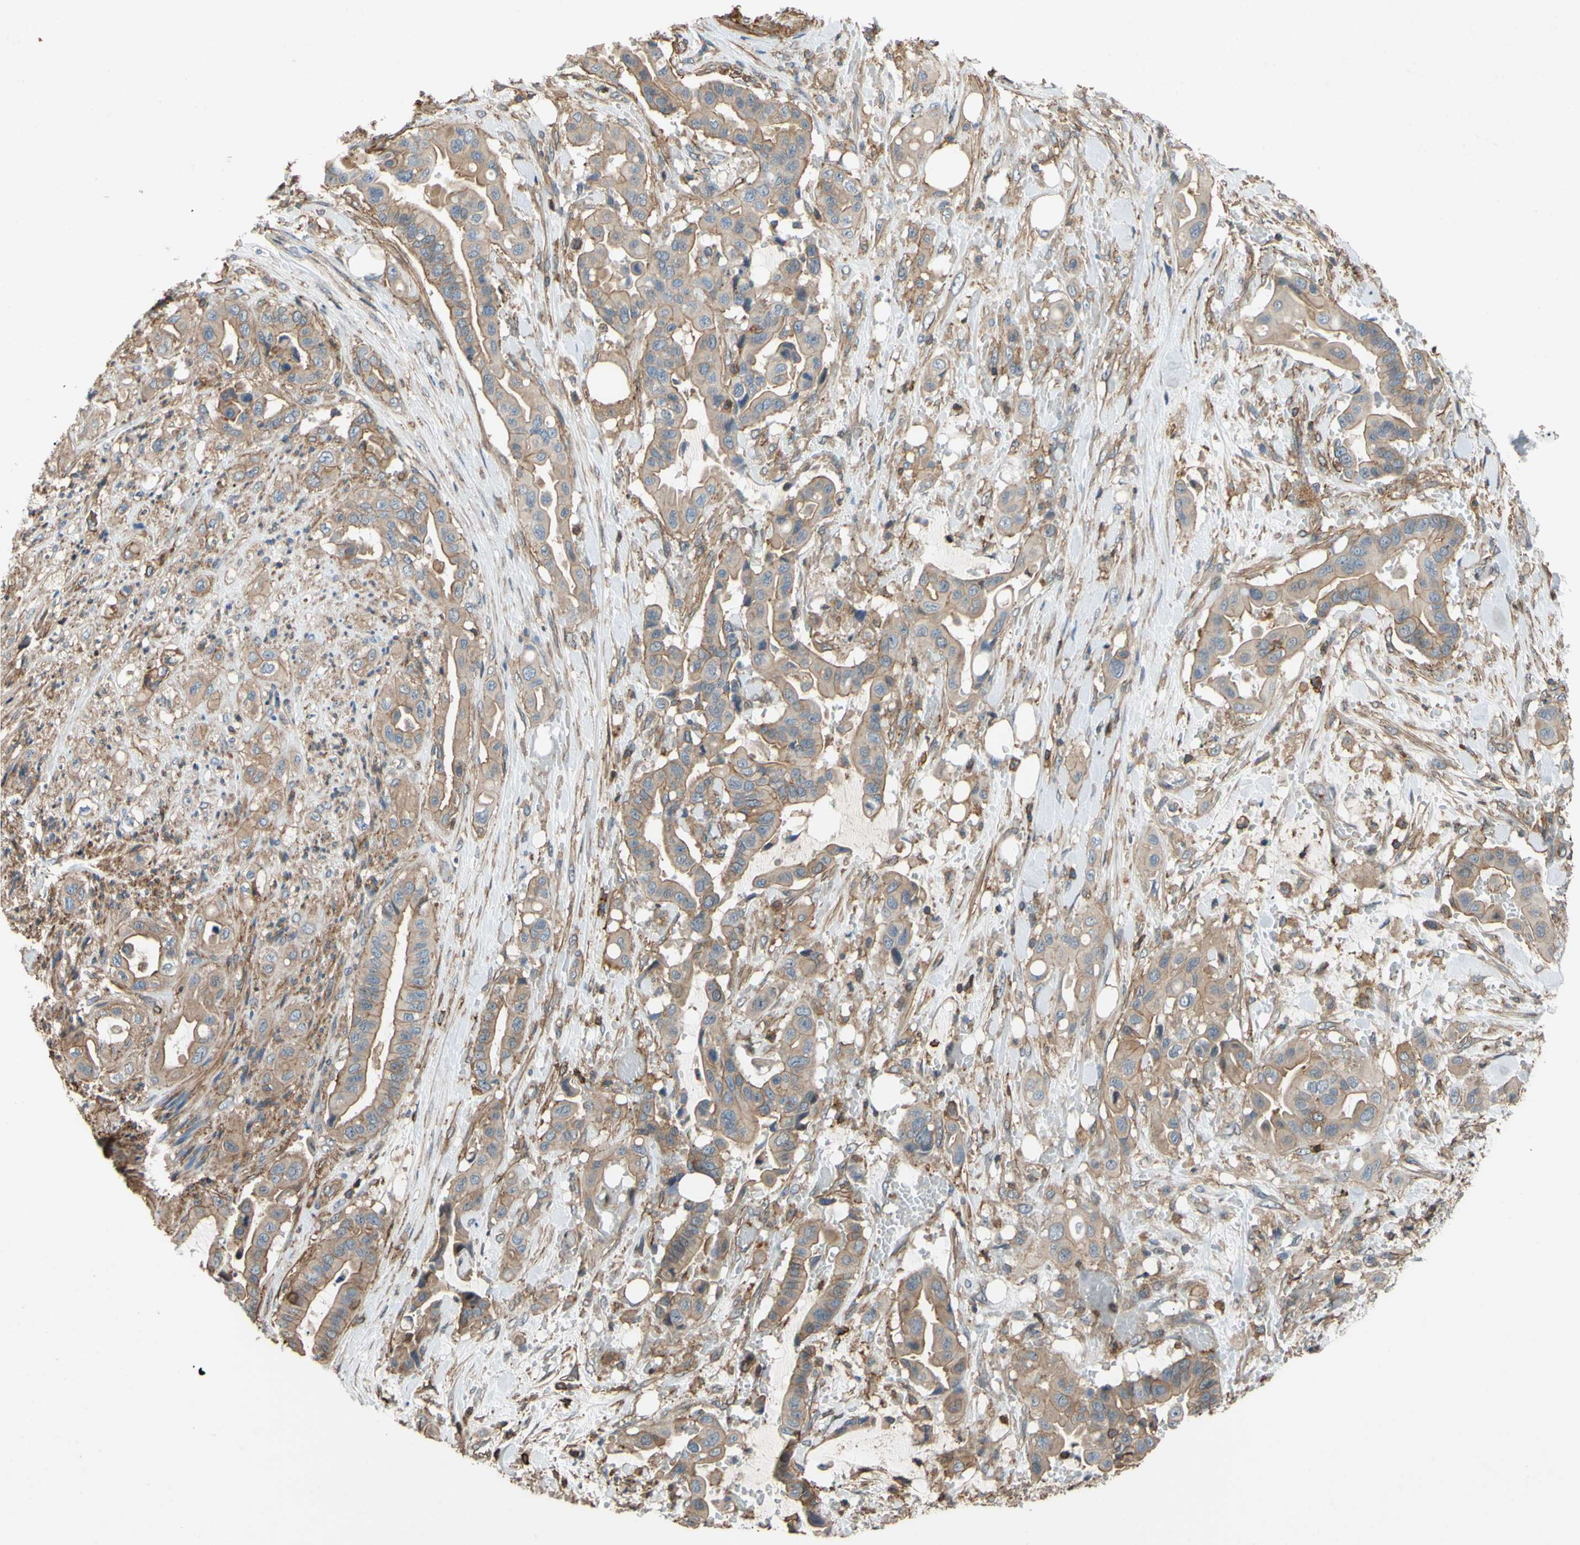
{"staining": {"intensity": "moderate", "quantity": ">75%", "location": "cytoplasmic/membranous"}, "tissue": "liver cancer", "cell_type": "Tumor cells", "image_type": "cancer", "snomed": [{"axis": "morphology", "description": "Cholangiocarcinoma"}, {"axis": "topography", "description": "Liver"}], "caption": "This photomicrograph shows liver cancer (cholangiocarcinoma) stained with immunohistochemistry to label a protein in brown. The cytoplasmic/membranous of tumor cells show moderate positivity for the protein. Nuclei are counter-stained blue.", "gene": "ADD3", "patient": {"sex": "female", "age": 61}}